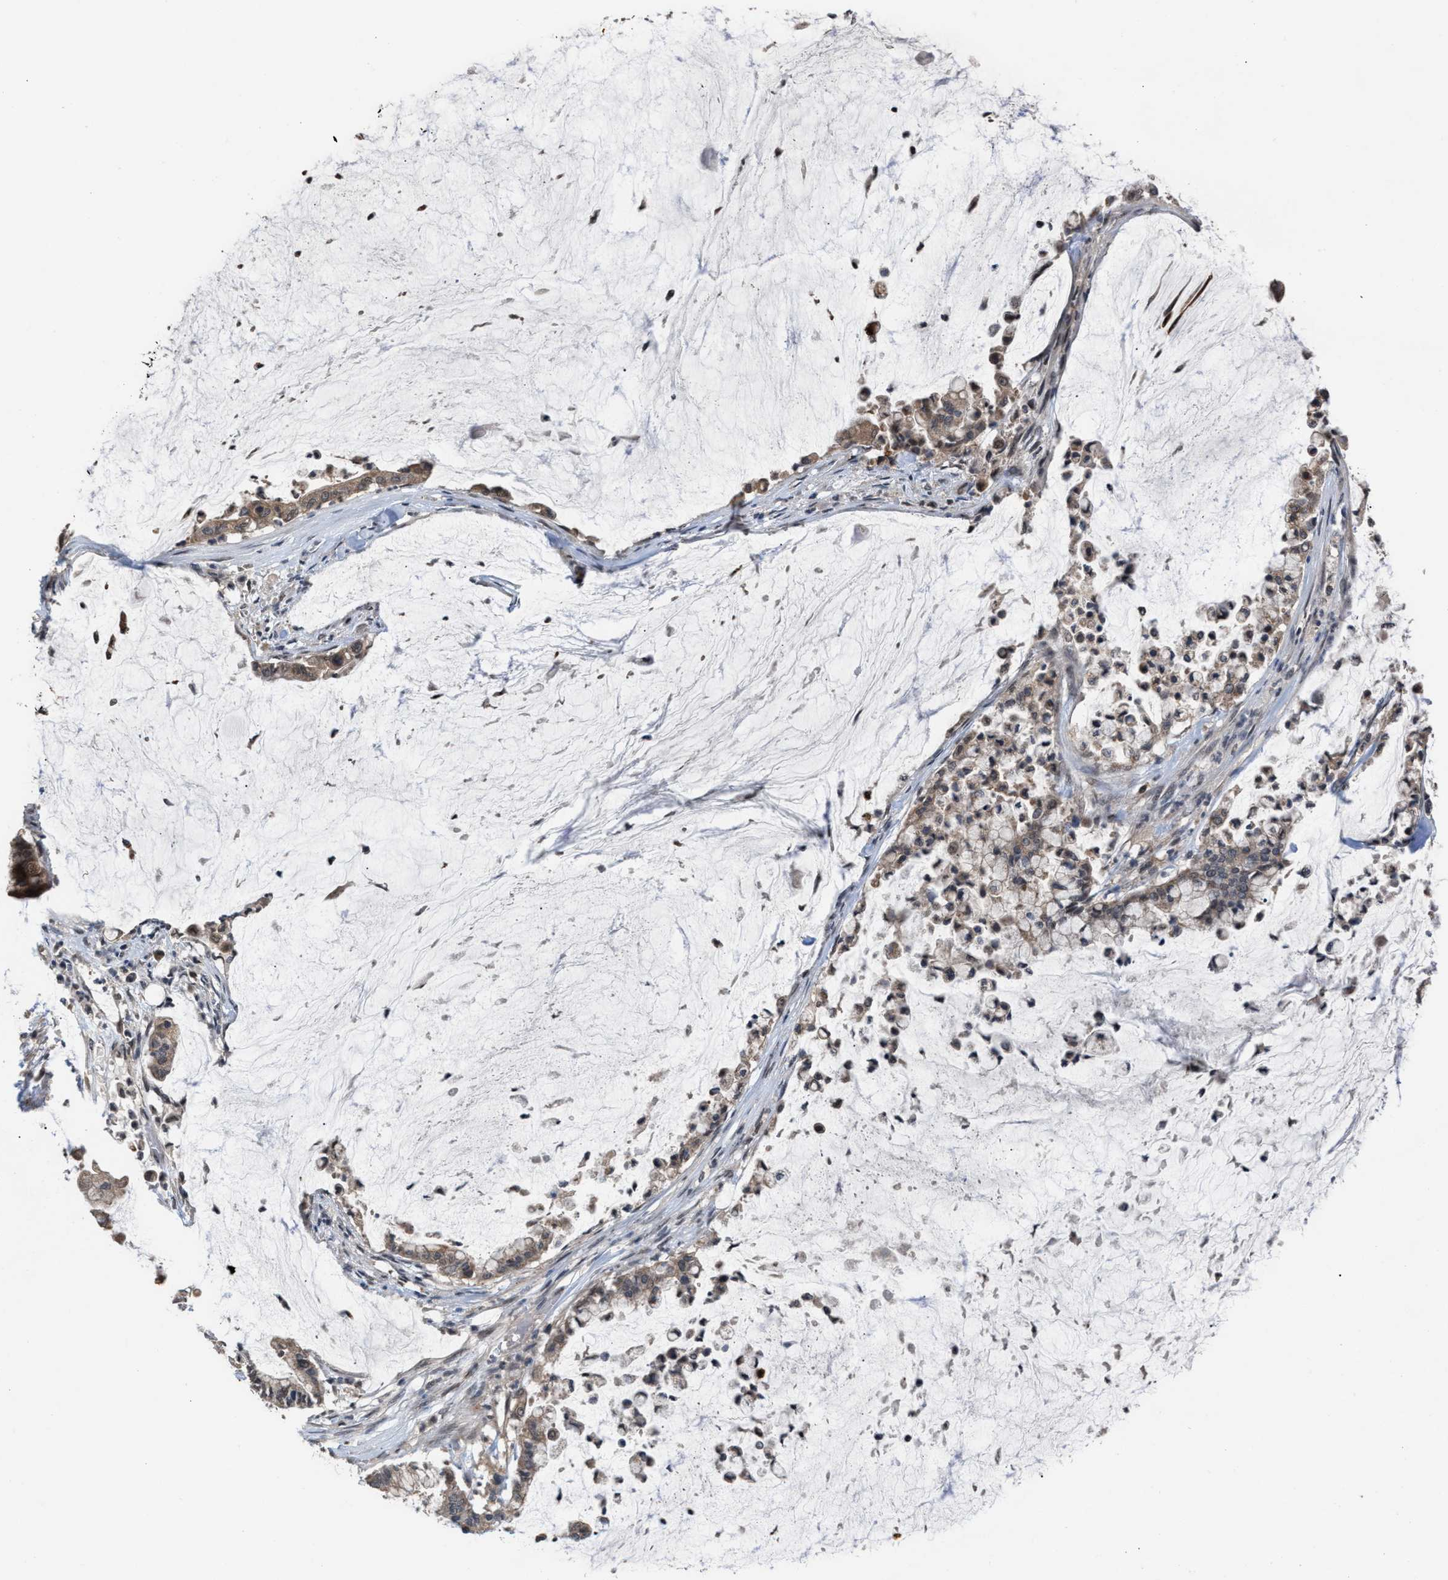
{"staining": {"intensity": "weak", "quantity": ">75%", "location": "cytoplasmic/membranous"}, "tissue": "pancreatic cancer", "cell_type": "Tumor cells", "image_type": "cancer", "snomed": [{"axis": "morphology", "description": "Adenocarcinoma, NOS"}, {"axis": "topography", "description": "Pancreas"}], "caption": "Immunohistochemical staining of pancreatic cancer (adenocarcinoma) displays low levels of weak cytoplasmic/membranous expression in approximately >75% of tumor cells.", "gene": "C9orf78", "patient": {"sex": "male", "age": 41}}